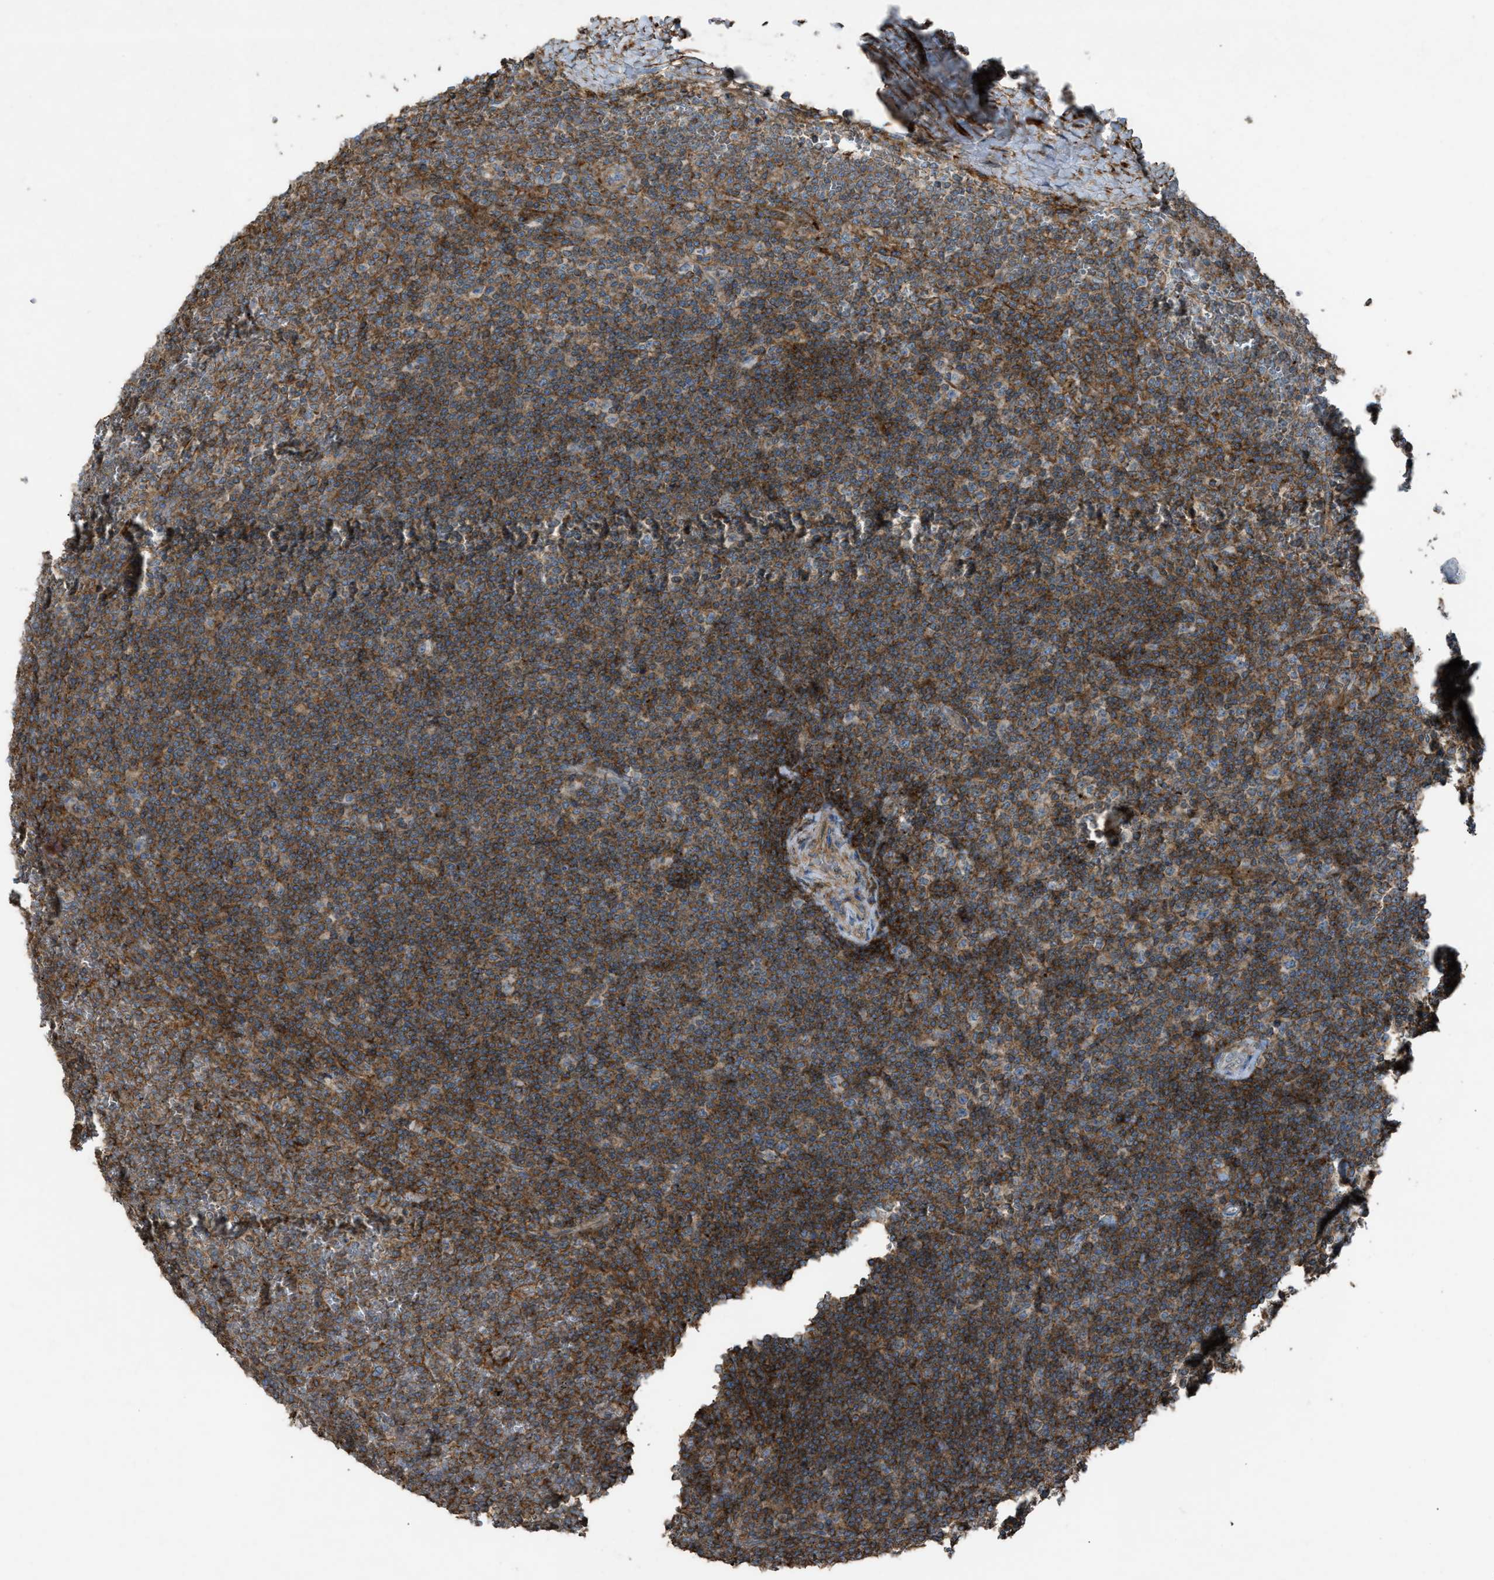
{"staining": {"intensity": "moderate", "quantity": ">75%", "location": "cytoplasmic/membranous"}, "tissue": "lymphoma", "cell_type": "Tumor cells", "image_type": "cancer", "snomed": [{"axis": "morphology", "description": "Malignant lymphoma, non-Hodgkin's type, Low grade"}, {"axis": "topography", "description": "Spleen"}], "caption": "Immunohistochemistry image of lymphoma stained for a protein (brown), which demonstrates medium levels of moderate cytoplasmic/membranous expression in about >75% of tumor cells.", "gene": "NCK2", "patient": {"sex": "female", "age": 19}}